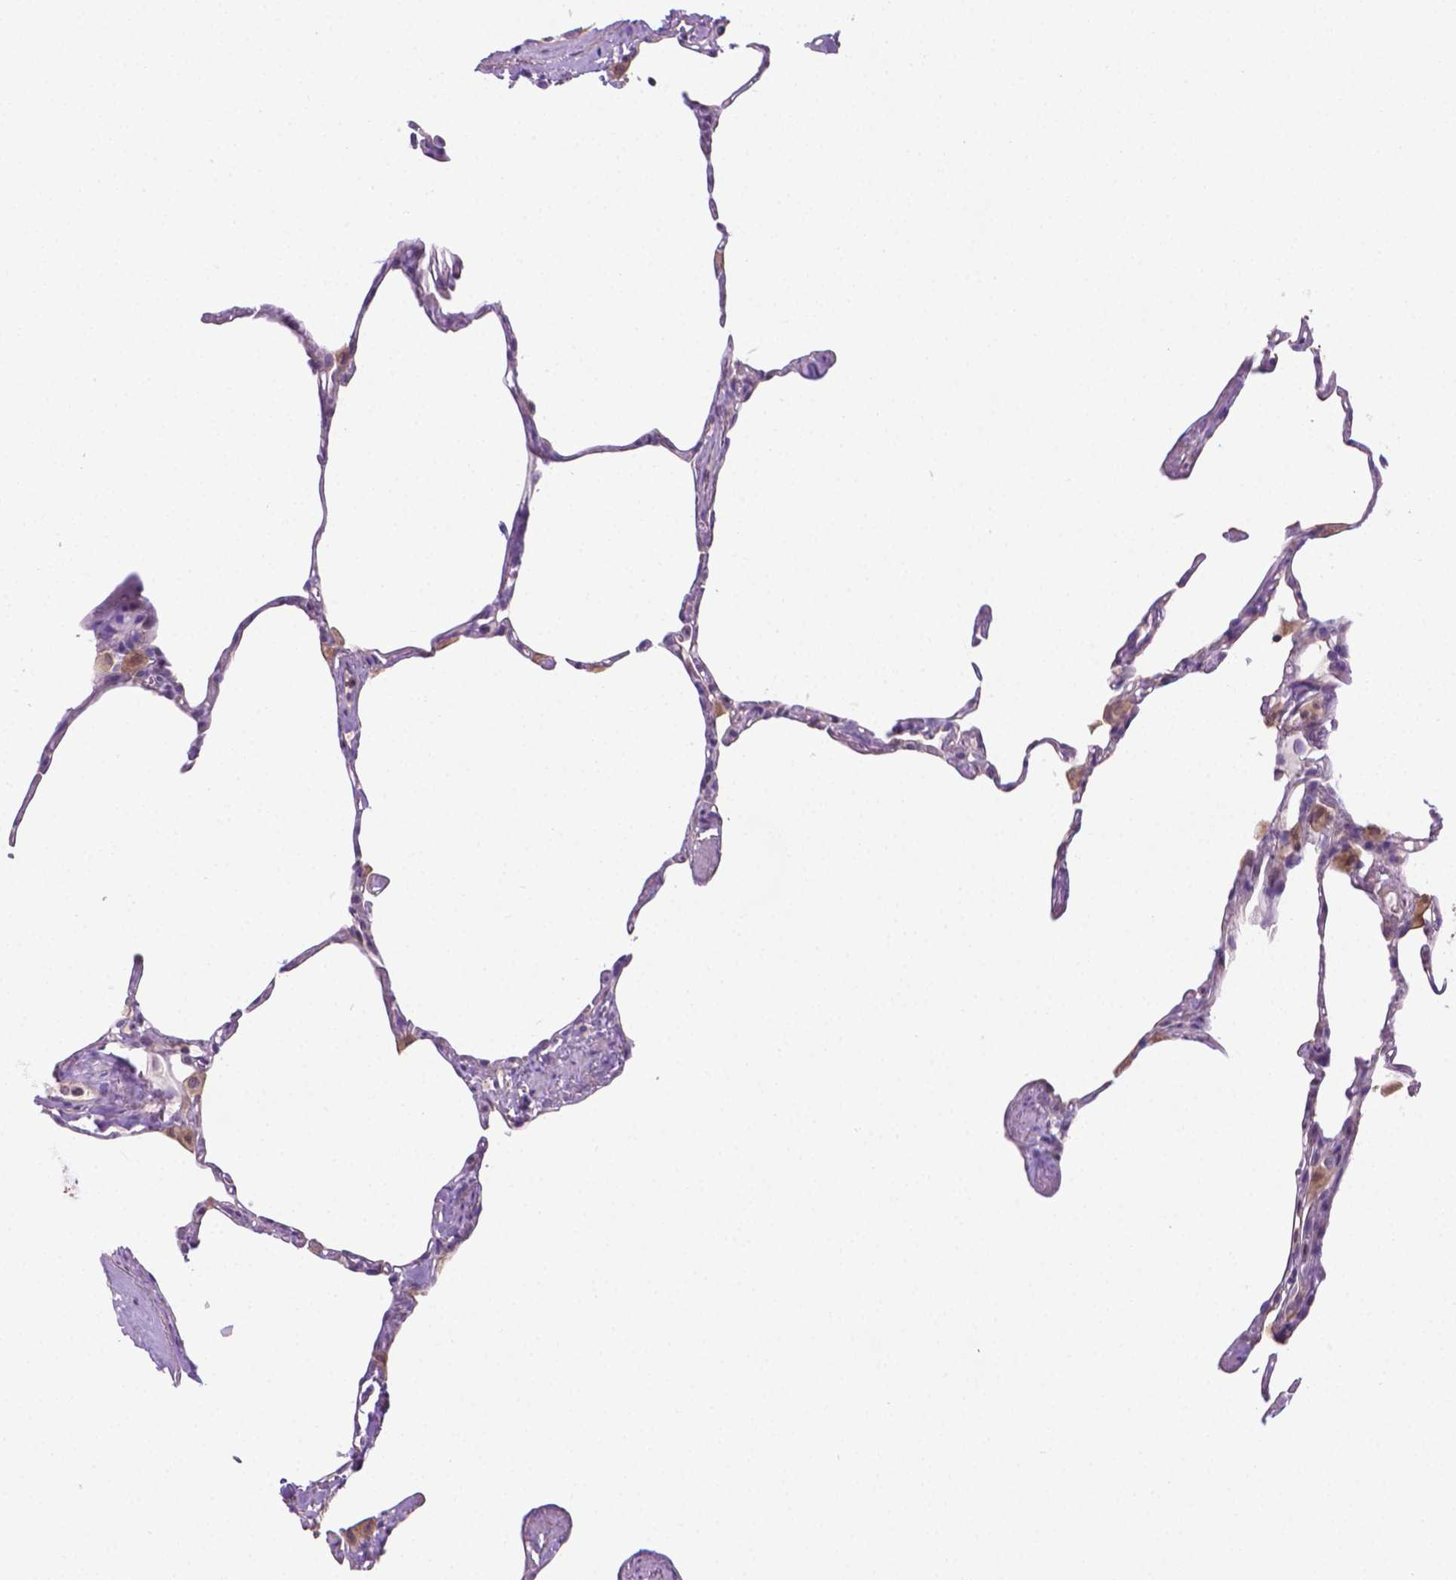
{"staining": {"intensity": "negative", "quantity": "none", "location": "none"}, "tissue": "lung", "cell_type": "Alveolar cells", "image_type": "normal", "snomed": [{"axis": "morphology", "description": "Normal tissue, NOS"}, {"axis": "topography", "description": "Lung"}], "caption": "IHC histopathology image of benign human lung stained for a protein (brown), which demonstrates no positivity in alveolar cells. (DAB (3,3'-diaminobenzidine) immunohistochemistry visualized using brightfield microscopy, high magnification).", "gene": "SLC51B", "patient": {"sex": "male", "age": 65}}